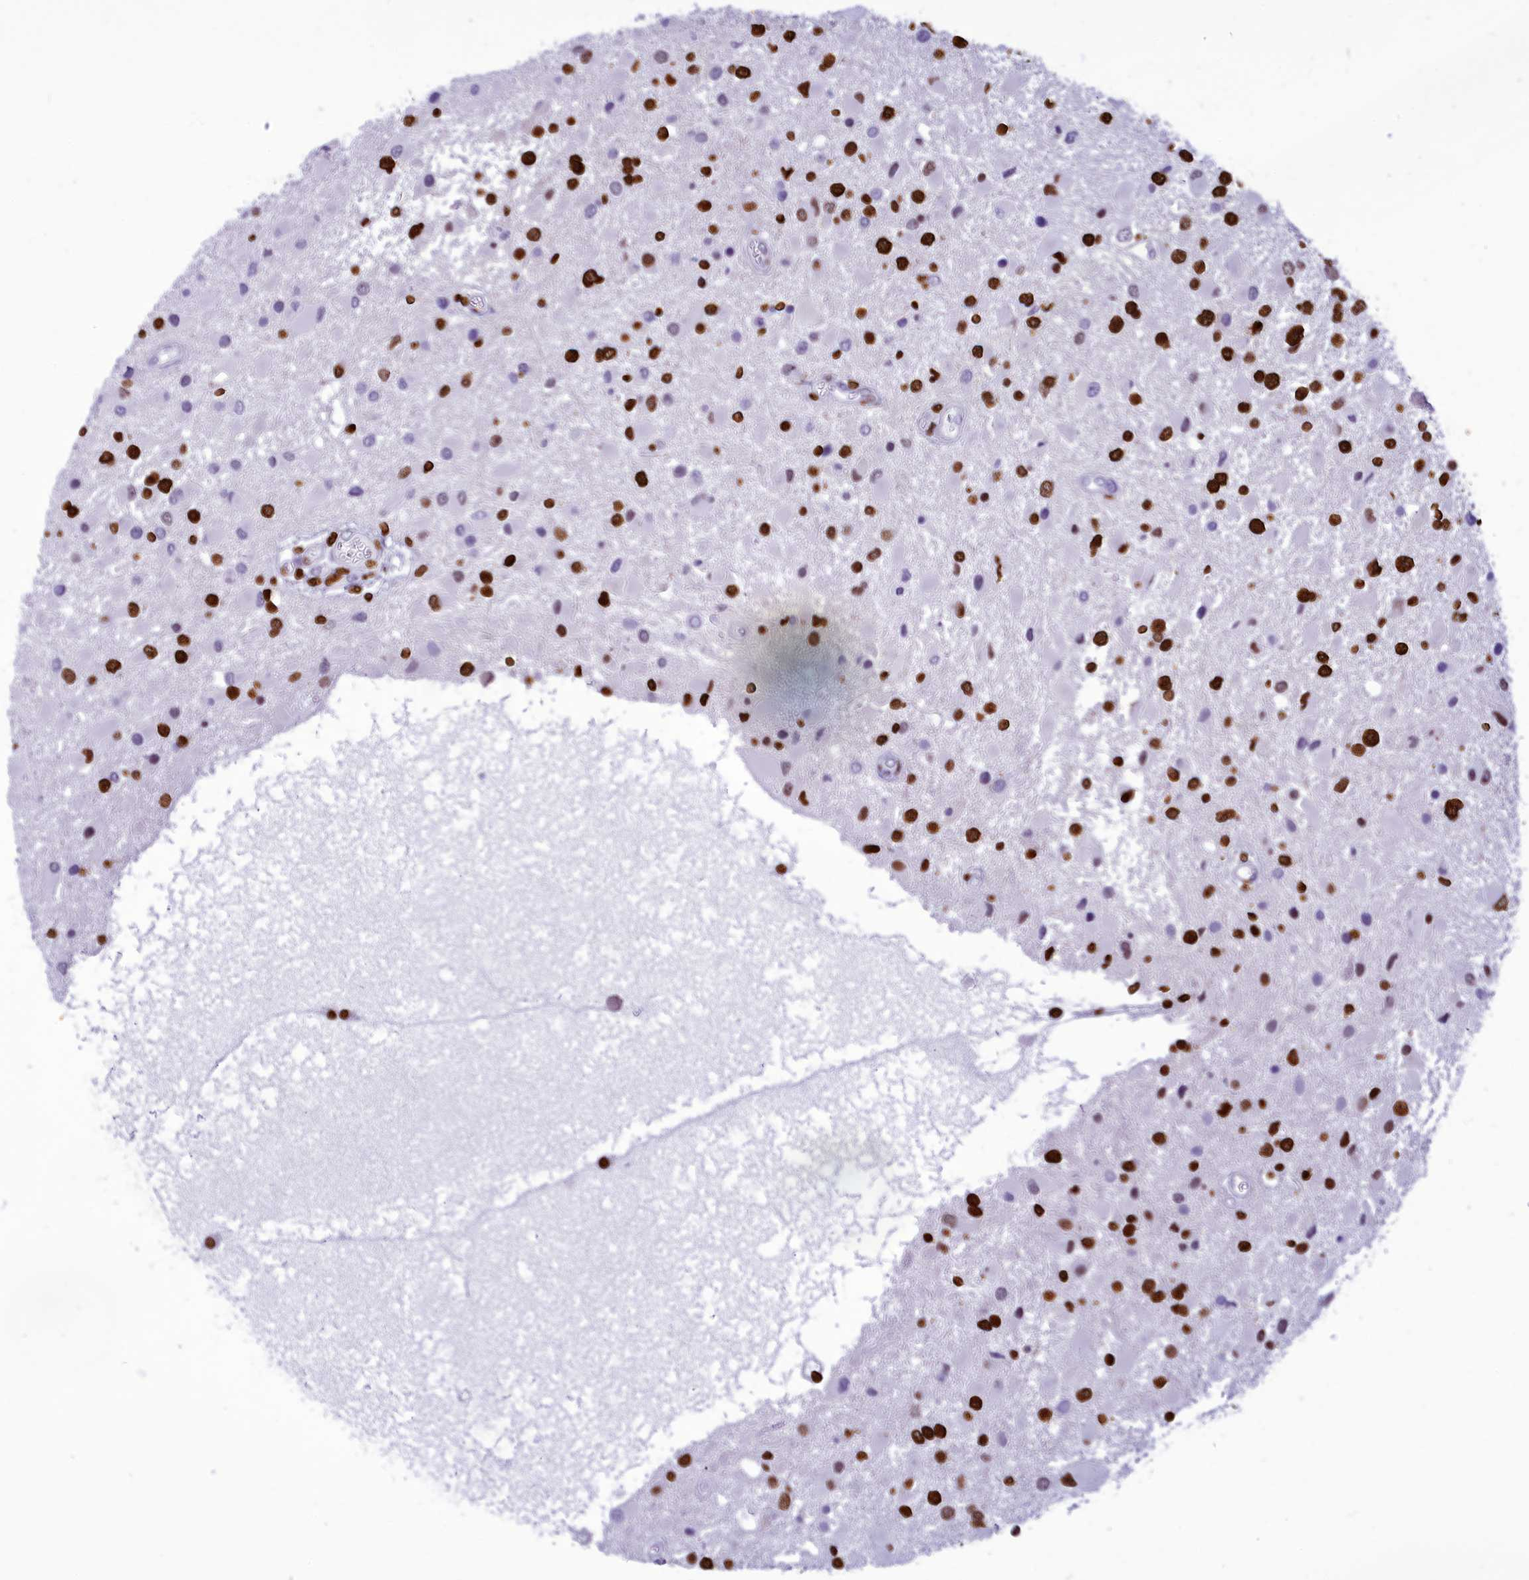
{"staining": {"intensity": "strong", "quantity": "25%-75%", "location": "nuclear"}, "tissue": "glioma", "cell_type": "Tumor cells", "image_type": "cancer", "snomed": [{"axis": "morphology", "description": "Glioma, malignant, High grade"}, {"axis": "topography", "description": "Brain"}], "caption": "Approximately 25%-75% of tumor cells in human malignant glioma (high-grade) reveal strong nuclear protein positivity as visualized by brown immunohistochemical staining.", "gene": "AKAP17A", "patient": {"sex": "male", "age": 53}}